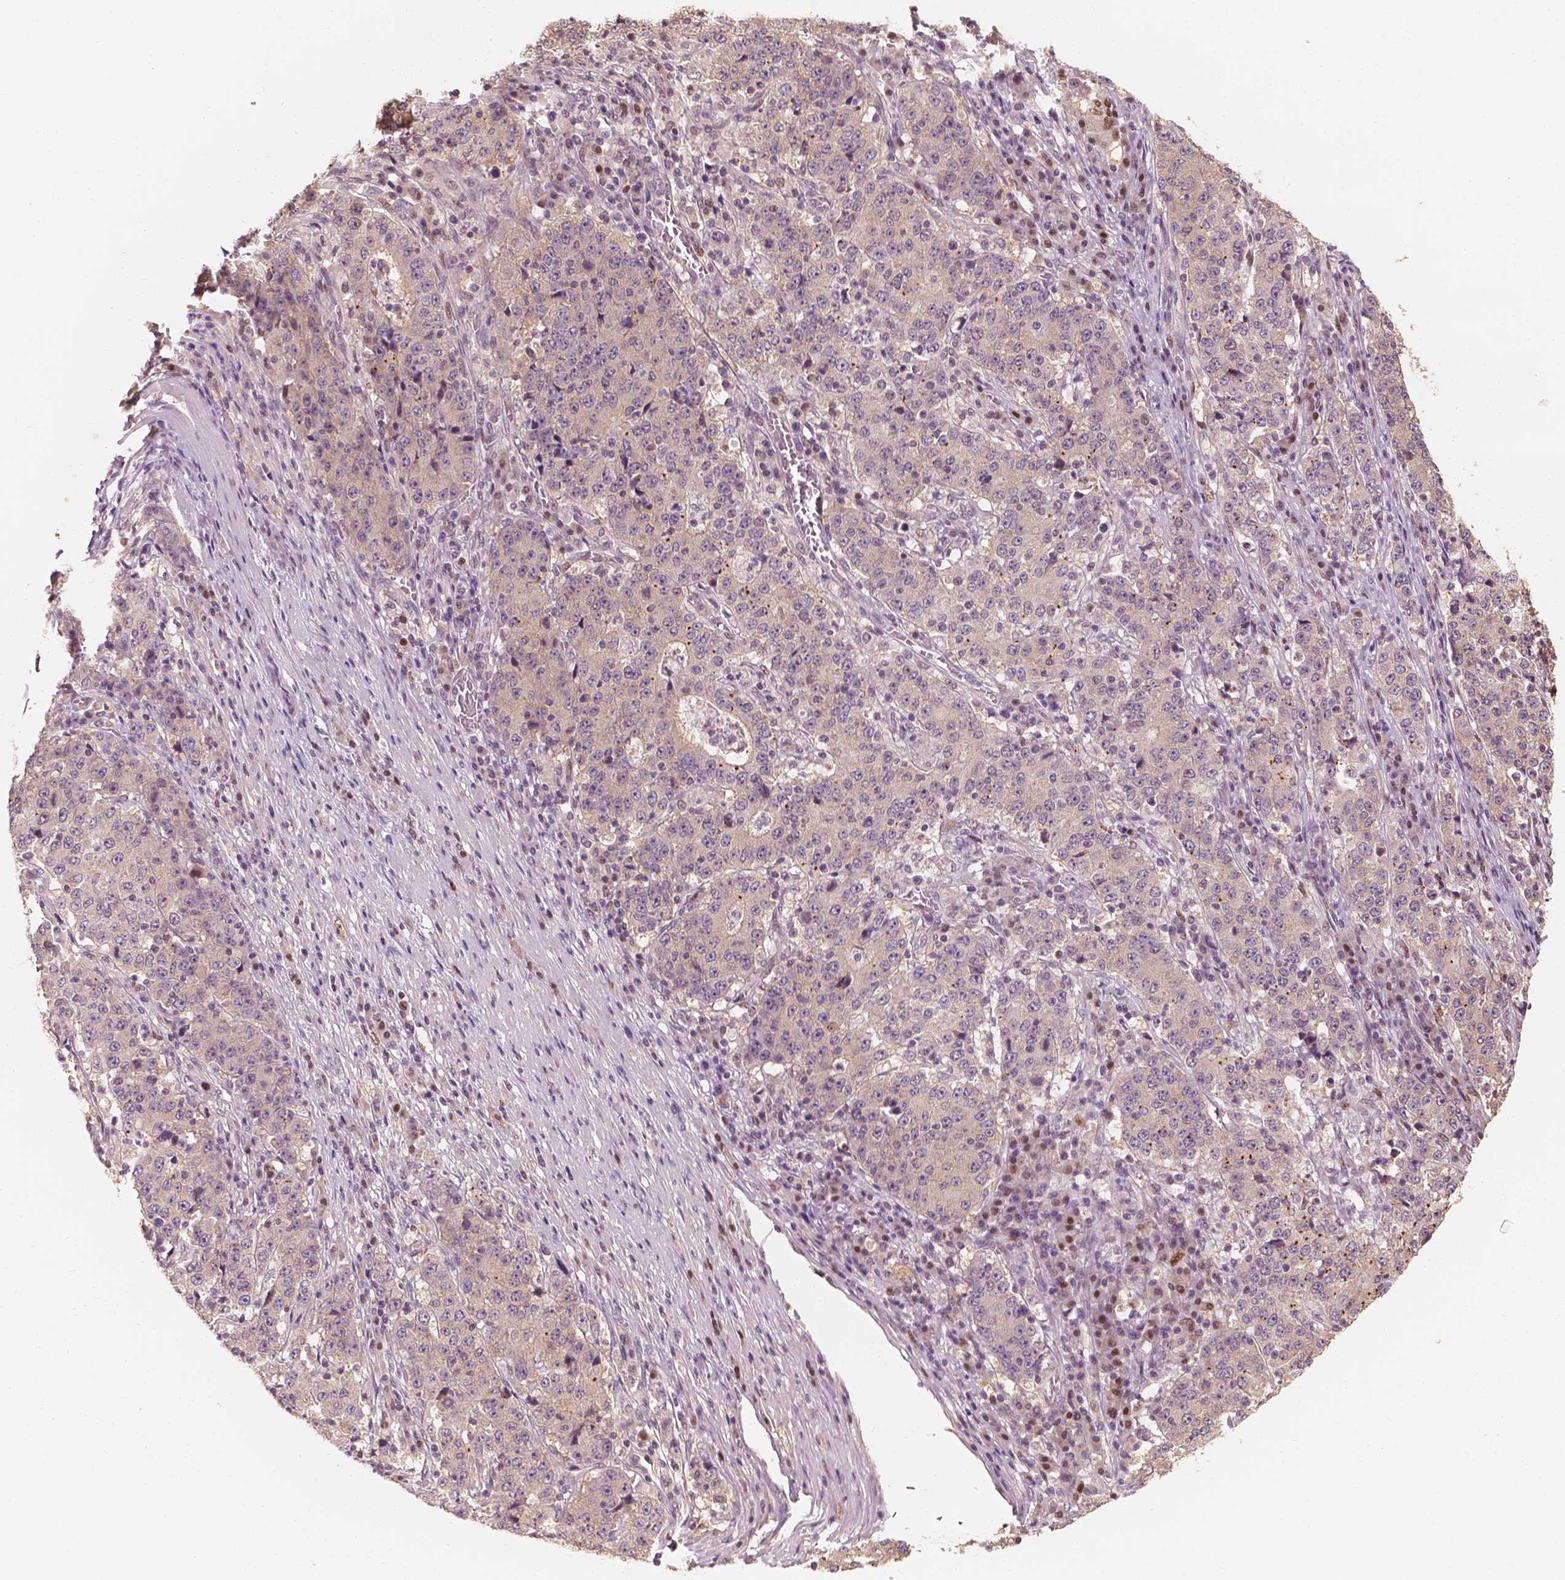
{"staining": {"intensity": "negative", "quantity": "none", "location": "none"}, "tissue": "stomach cancer", "cell_type": "Tumor cells", "image_type": "cancer", "snomed": [{"axis": "morphology", "description": "Adenocarcinoma, NOS"}, {"axis": "topography", "description": "Stomach"}], "caption": "A high-resolution histopathology image shows IHC staining of stomach adenocarcinoma, which displays no significant expression in tumor cells.", "gene": "TBC1D17", "patient": {"sex": "male", "age": 59}}